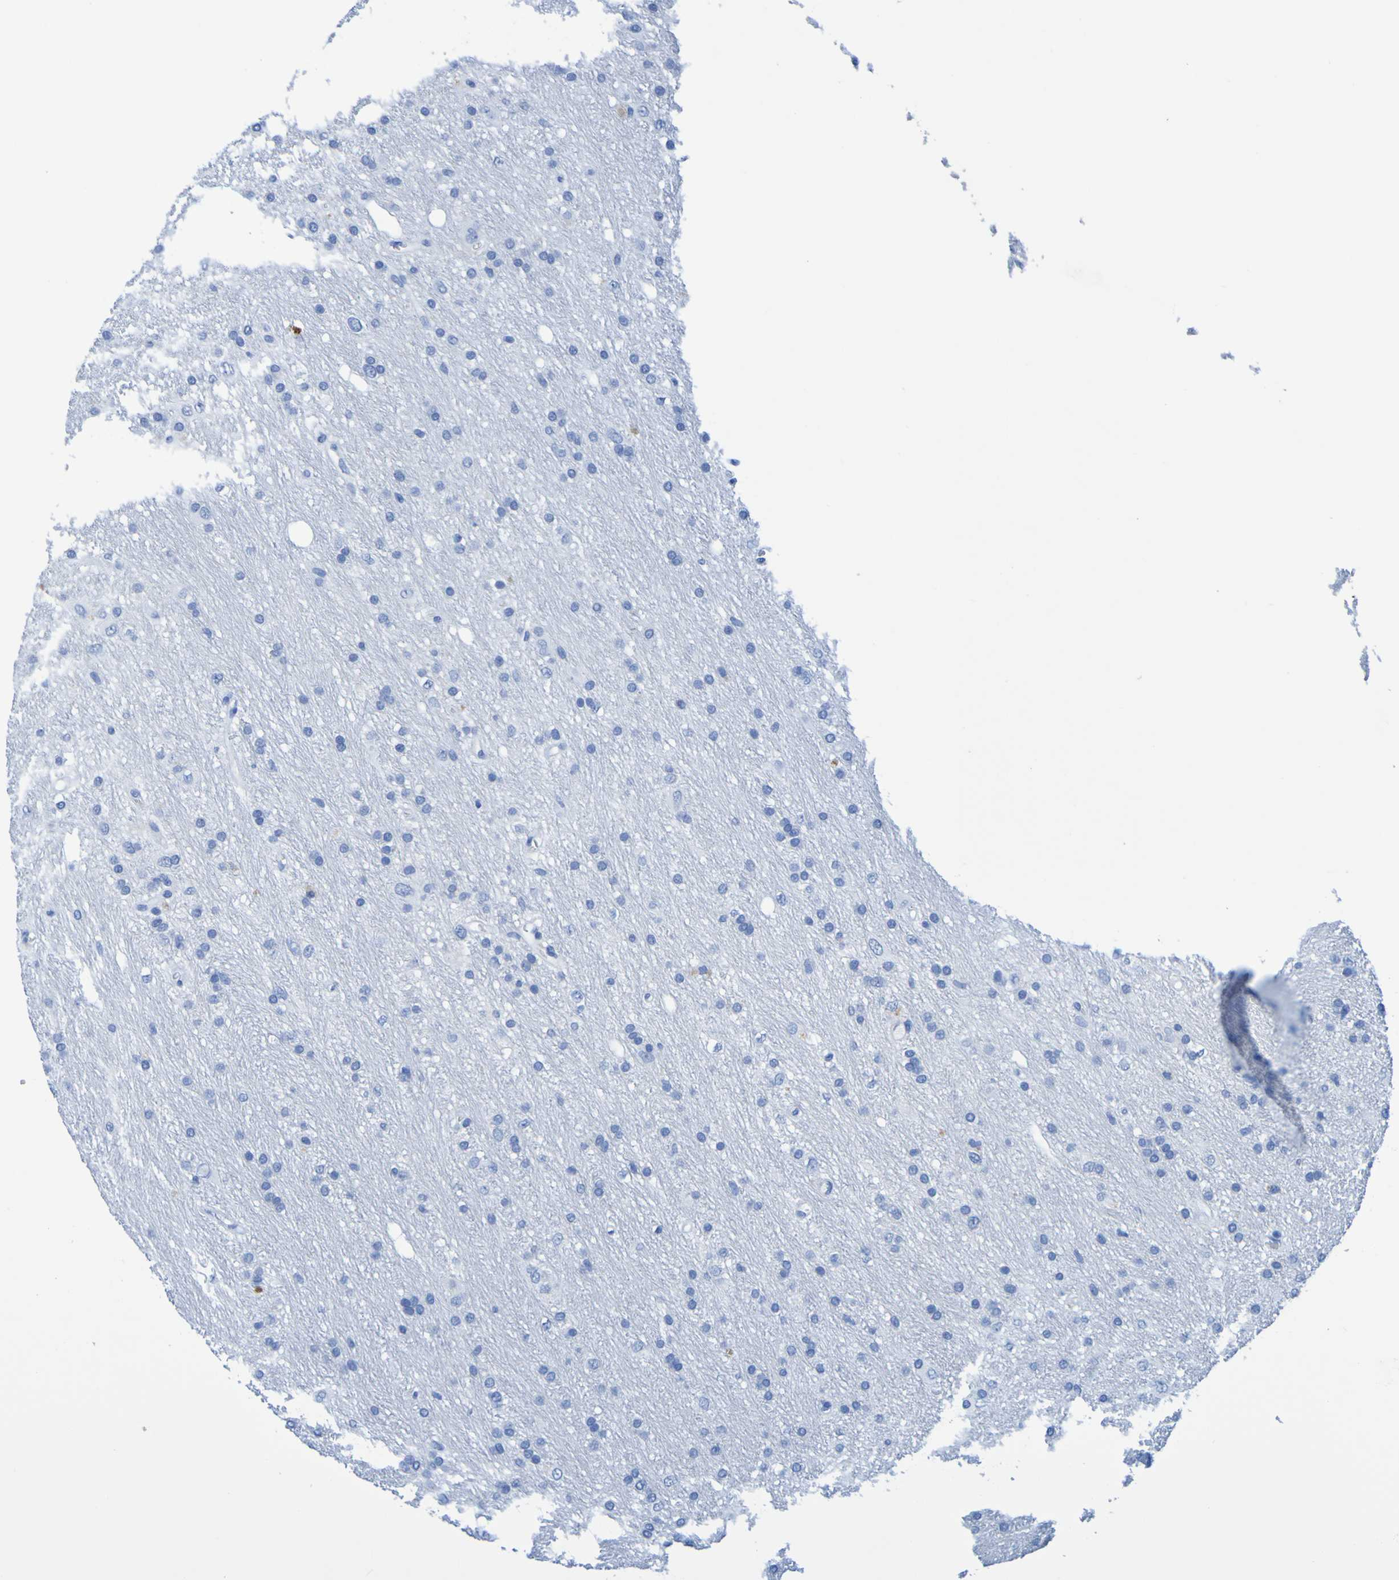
{"staining": {"intensity": "negative", "quantity": "none", "location": "none"}, "tissue": "glioma", "cell_type": "Tumor cells", "image_type": "cancer", "snomed": [{"axis": "morphology", "description": "Glioma, malignant, Low grade"}, {"axis": "topography", "description": "Brain"}], "caption": "Immunohistochemistry of glioma reveals no positivity in tumor cells.", "gene": "DPEP1", "patient": {"sex": "male", "age": 77}}